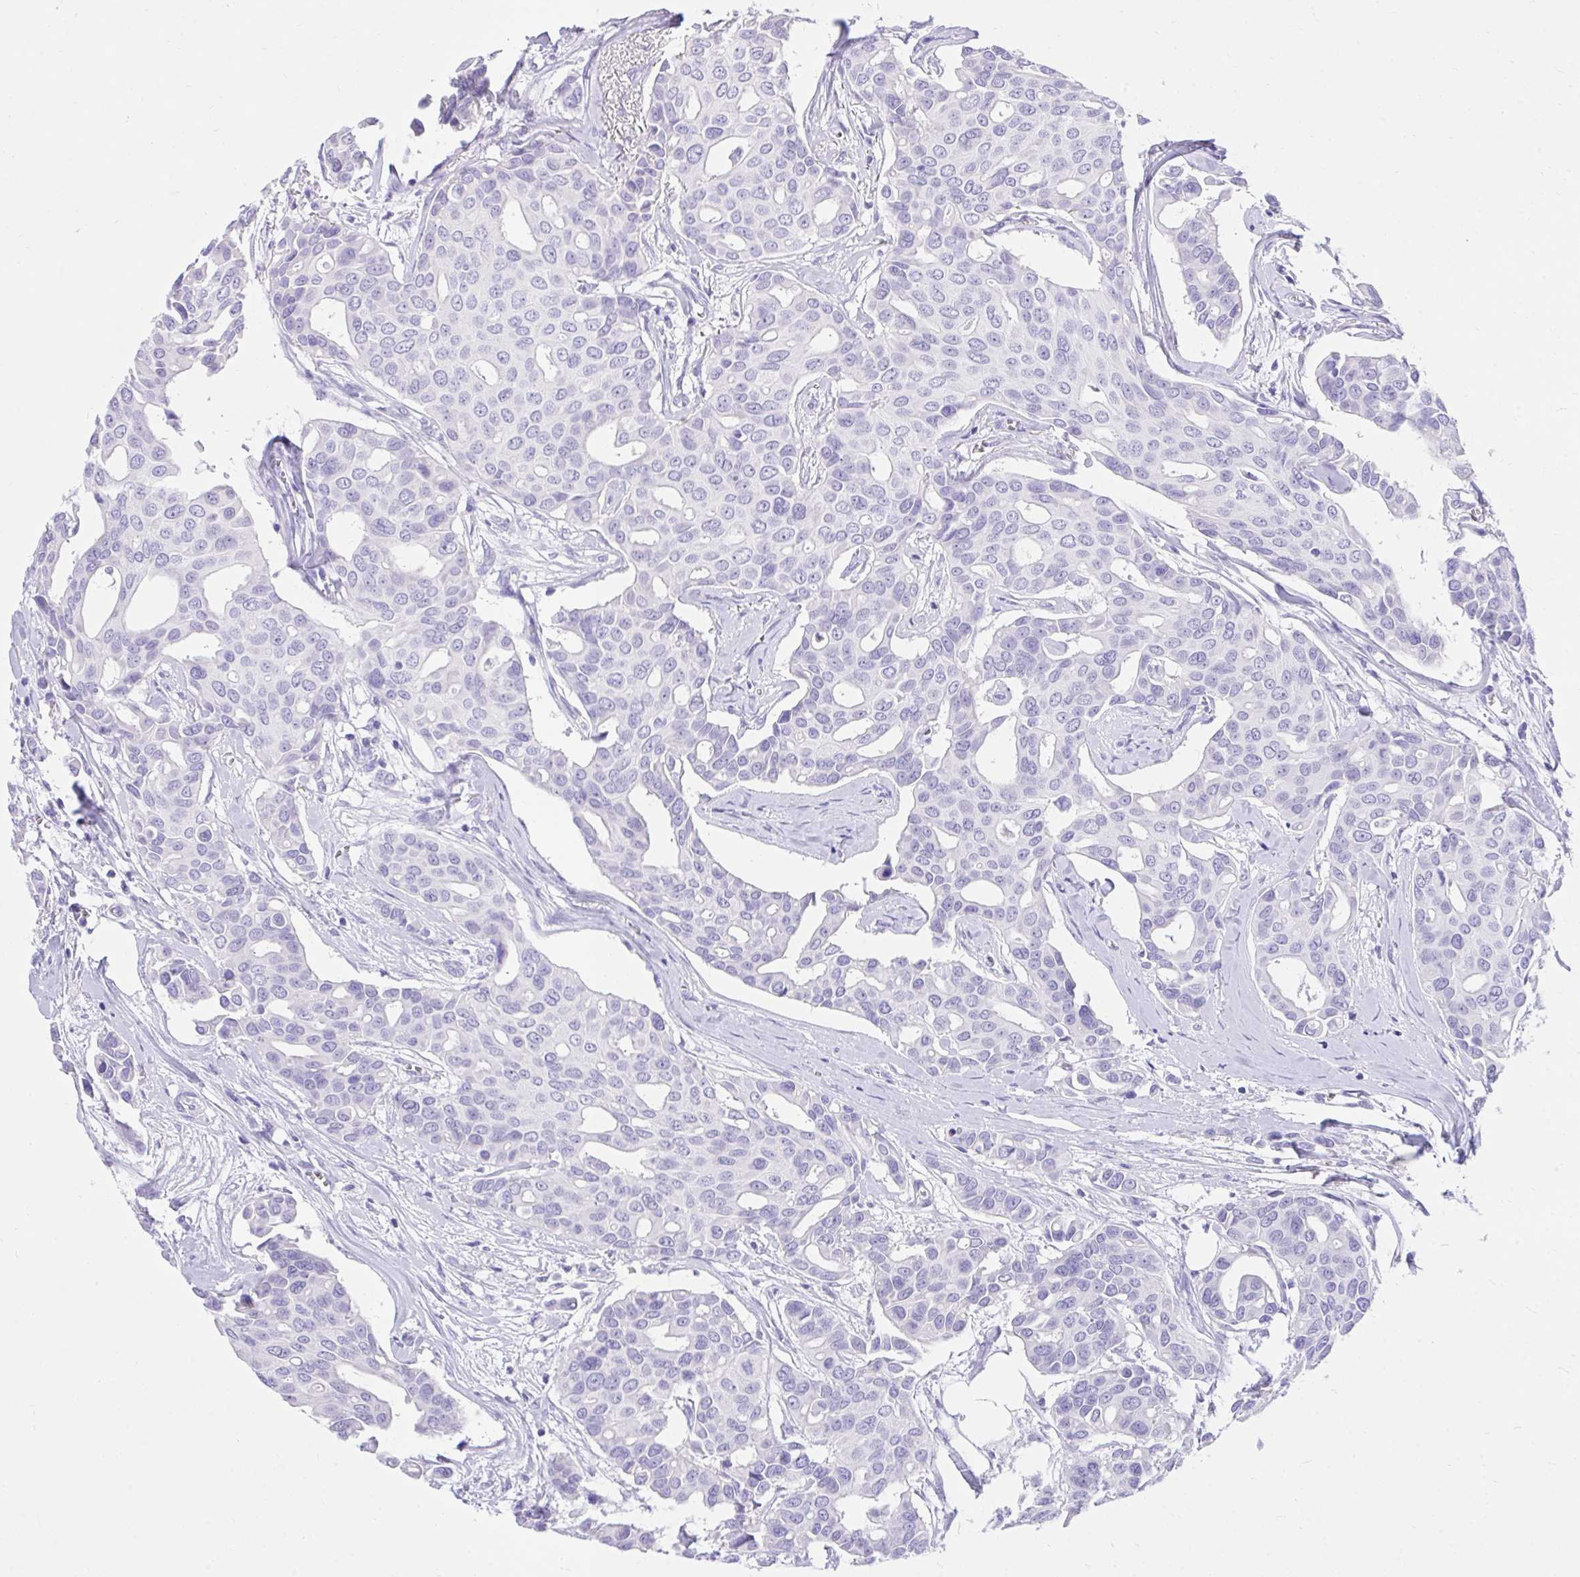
{"staining": {"intensity": "negative", "quantity": "none", "location": "none"}, "tissue": "breast cancer", "cell_type": "Tumor cells", "image_type": "cancer", "snomed": [{"axis": "morphology", "description": "Duct carcinoma"}, {"axis": "topography", "description": "Breast"}], "caption": "The immunohistochemistry image has no significant positivity in tumor cells of breast cancer (intraductal carcinoma) tissue.", "gene": "KCNN4", "patient": {"sex": "female", "age": 54}}